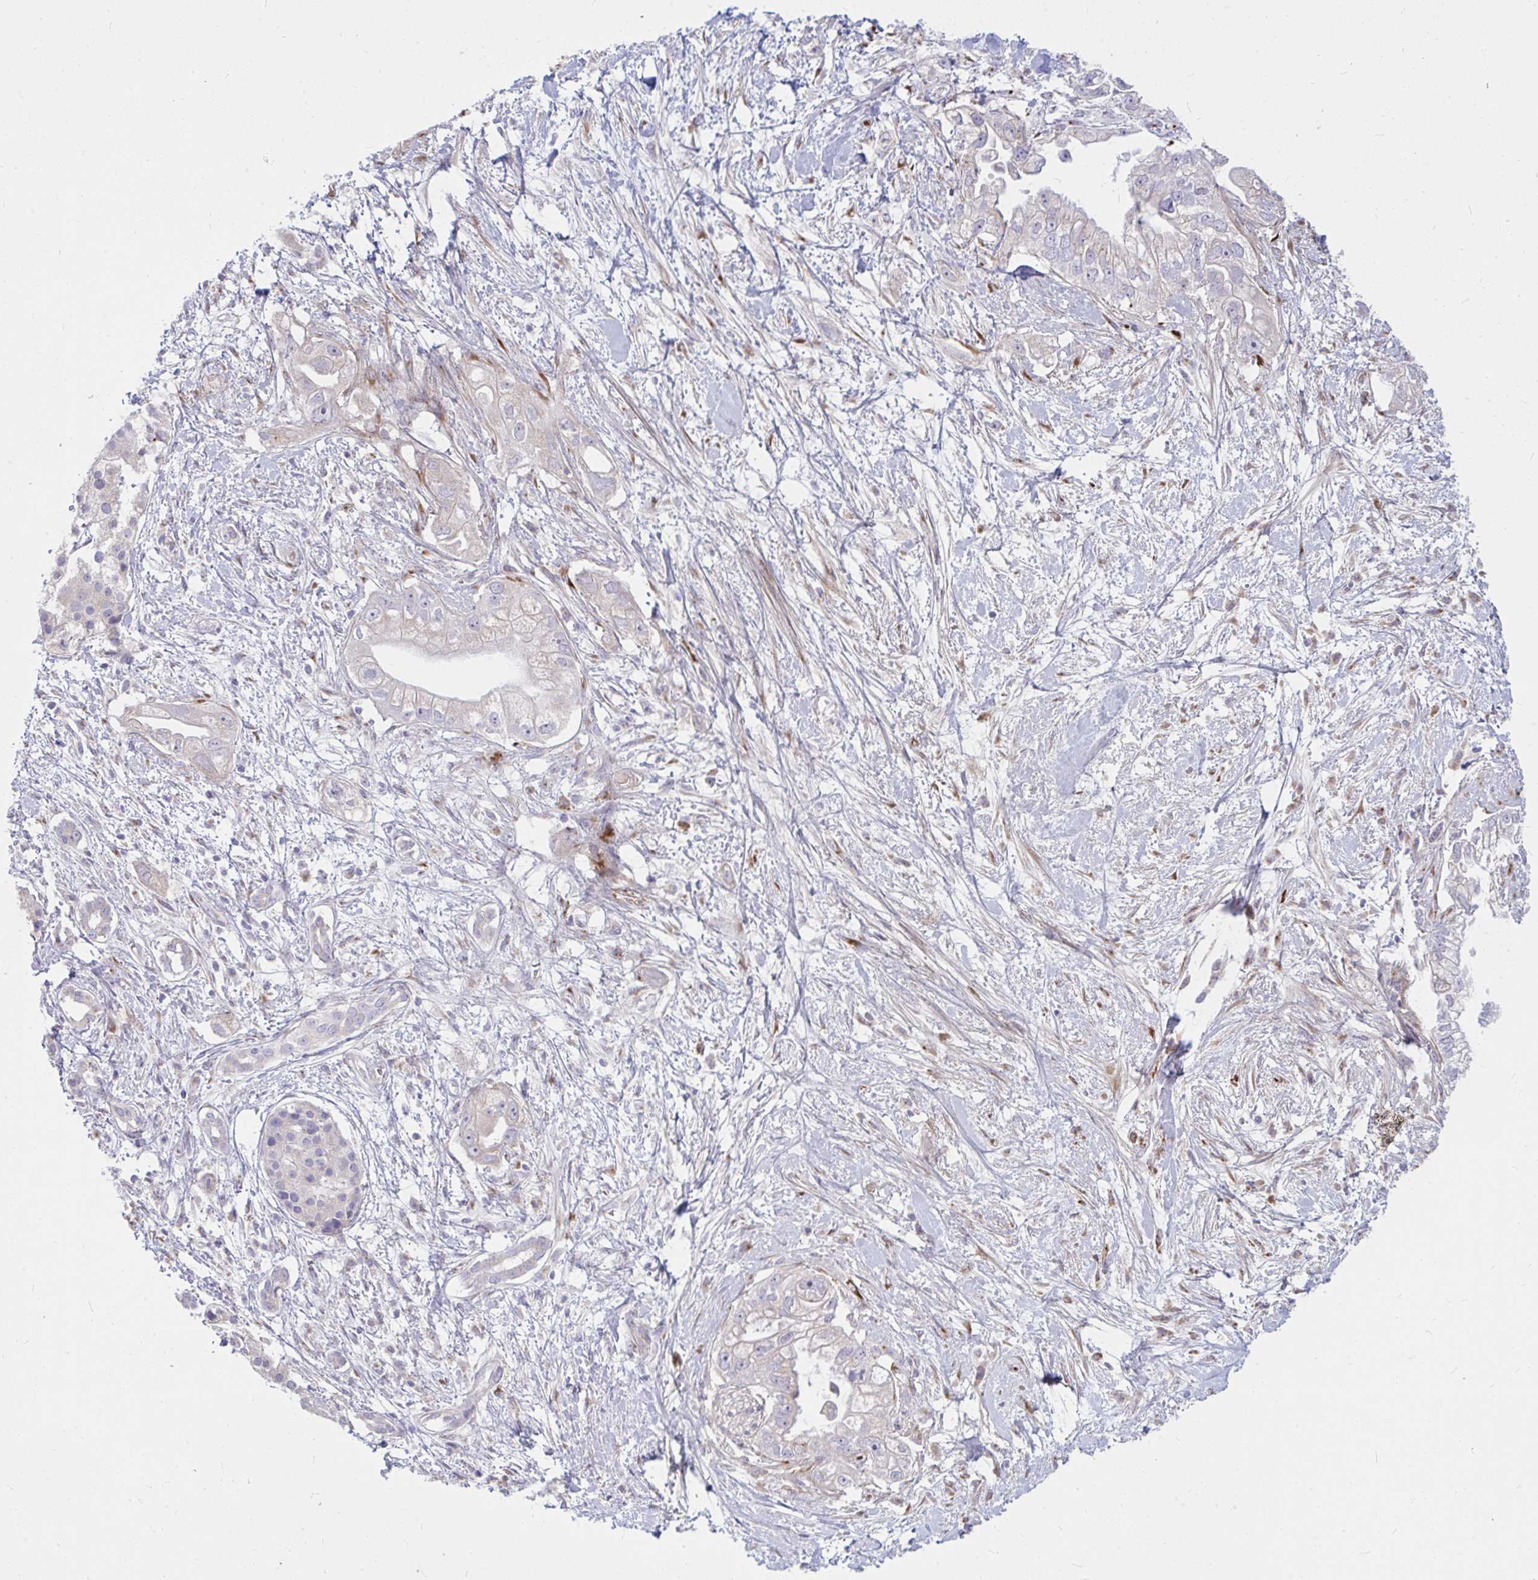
{"staining": {"intensity": "weak", "quantity": "<25%", "location": "cytoplasmic/membranous"}, "tissue": "pancreatic cancer", "cell_type": "Tumor cells", "image_type": "cancer", "snomed": [{"axis": "morphology", "description": "Adenocarcinoma, NOS"}, {"axis": "topography", "description": "Pancreas"}], "caption": "Immunohistochemistry image of human adenocarcinoma (pancreatic) stained for a protein (brown), which exhibits no positivity in tumor cells.", "gene": "RAB6B", "patient": {"sex": "male", "age": 70}}